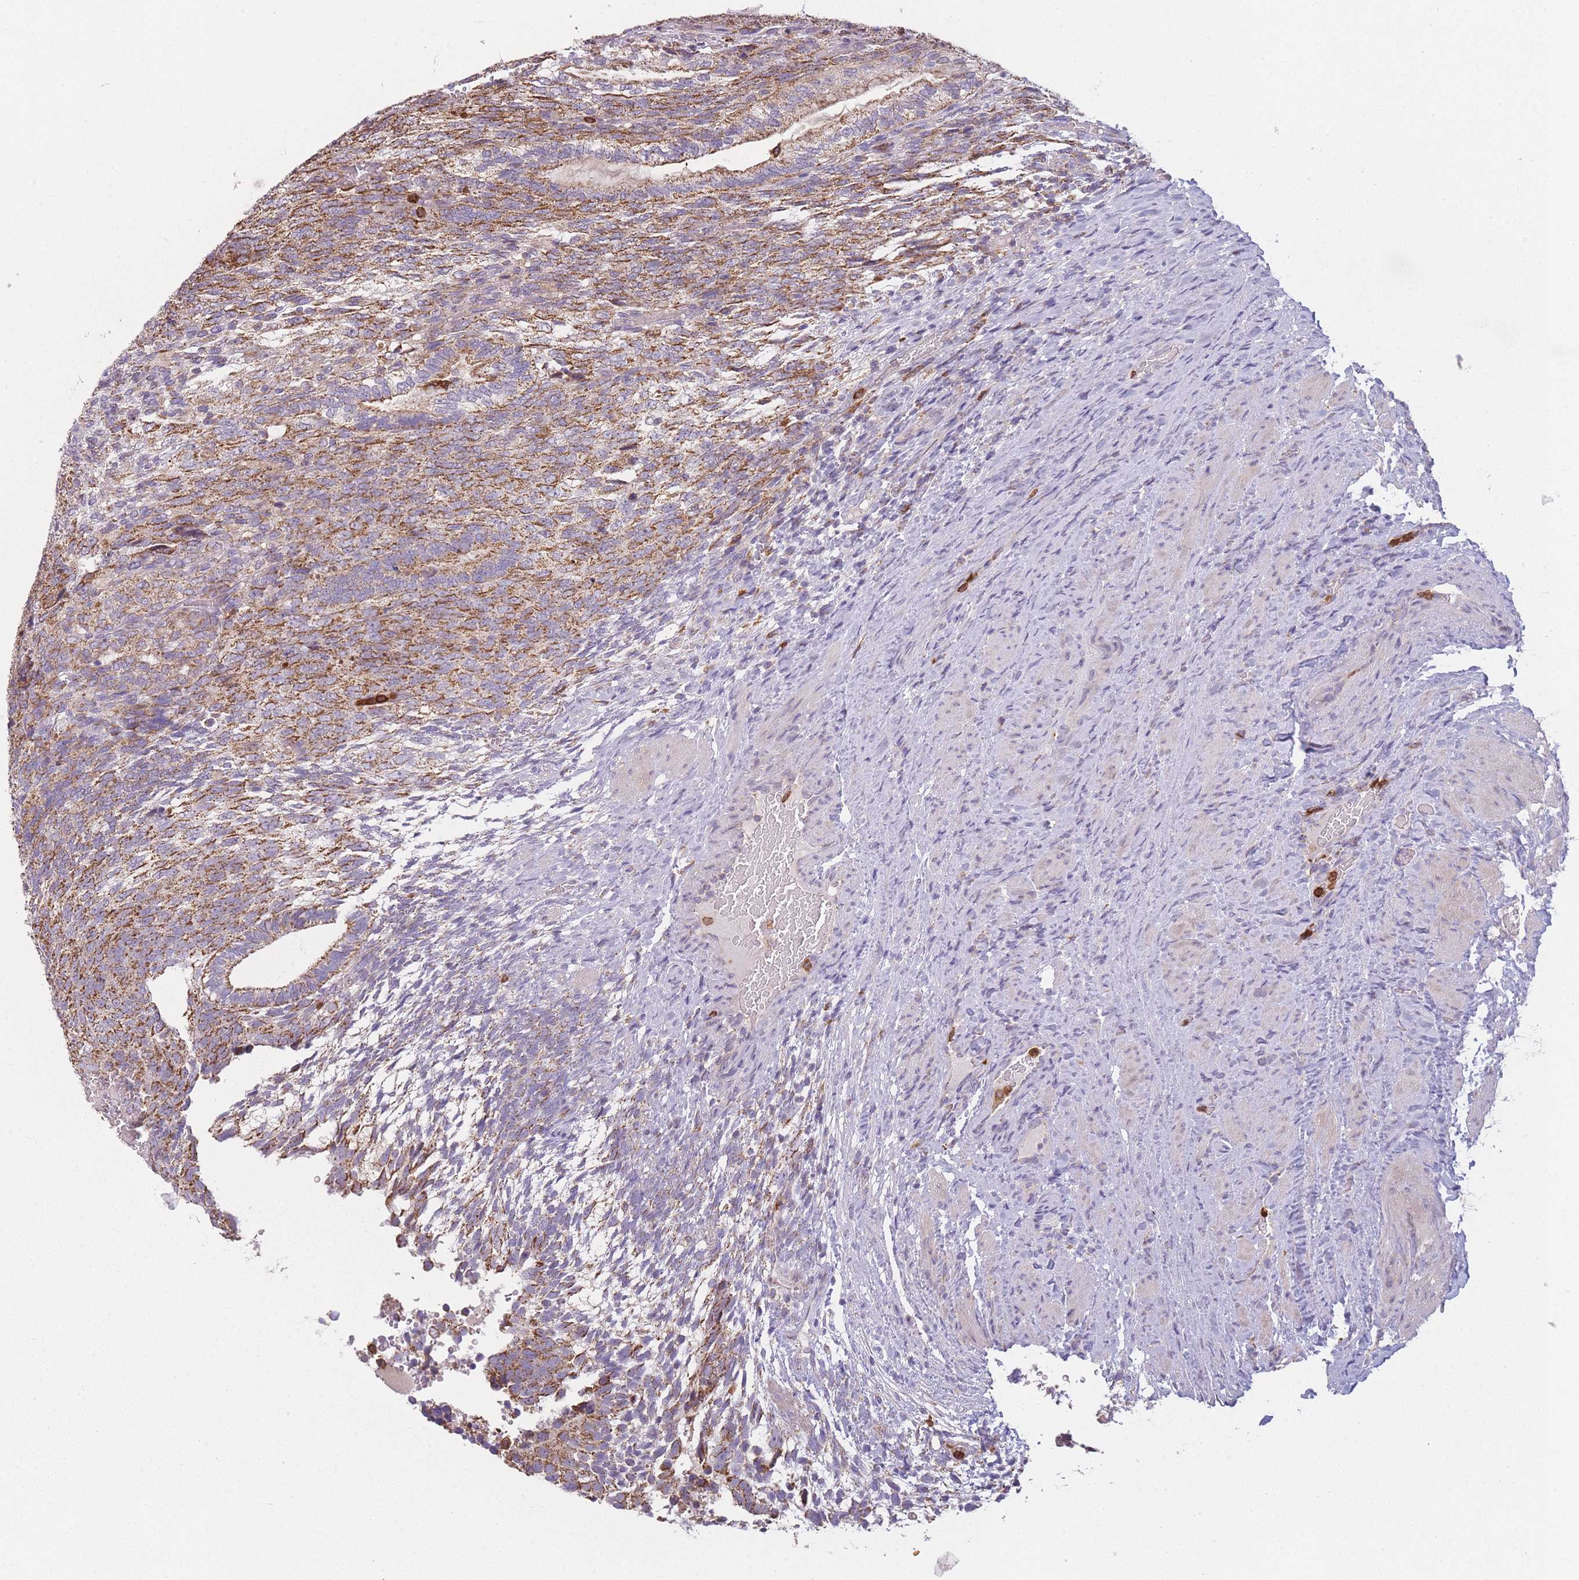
{"staining": {"intensity": "moderate", "quantity": ">75%", "location": "cytoplasmic/membranous"}, "tissue": "testis cancer", "cell_type": "Tumor cells", "image_type": "cancer", "snomed": [{"axis": "morphology", "description": "Carcinoma, Embryonal, NOS"}, {"axis": "topography", "description": "Testis"}], "caption": "The image reveals staining of testis cancer, revealing moderate cytoplasmic/membranous protein staining (brown color) within tumor cells. Immunohistochemistry (ihc) stains the protein of interest in brown and the nuclei are stained blue.", "gene": "PRAM1", "patient": {"sex": "male", "age": 23}}